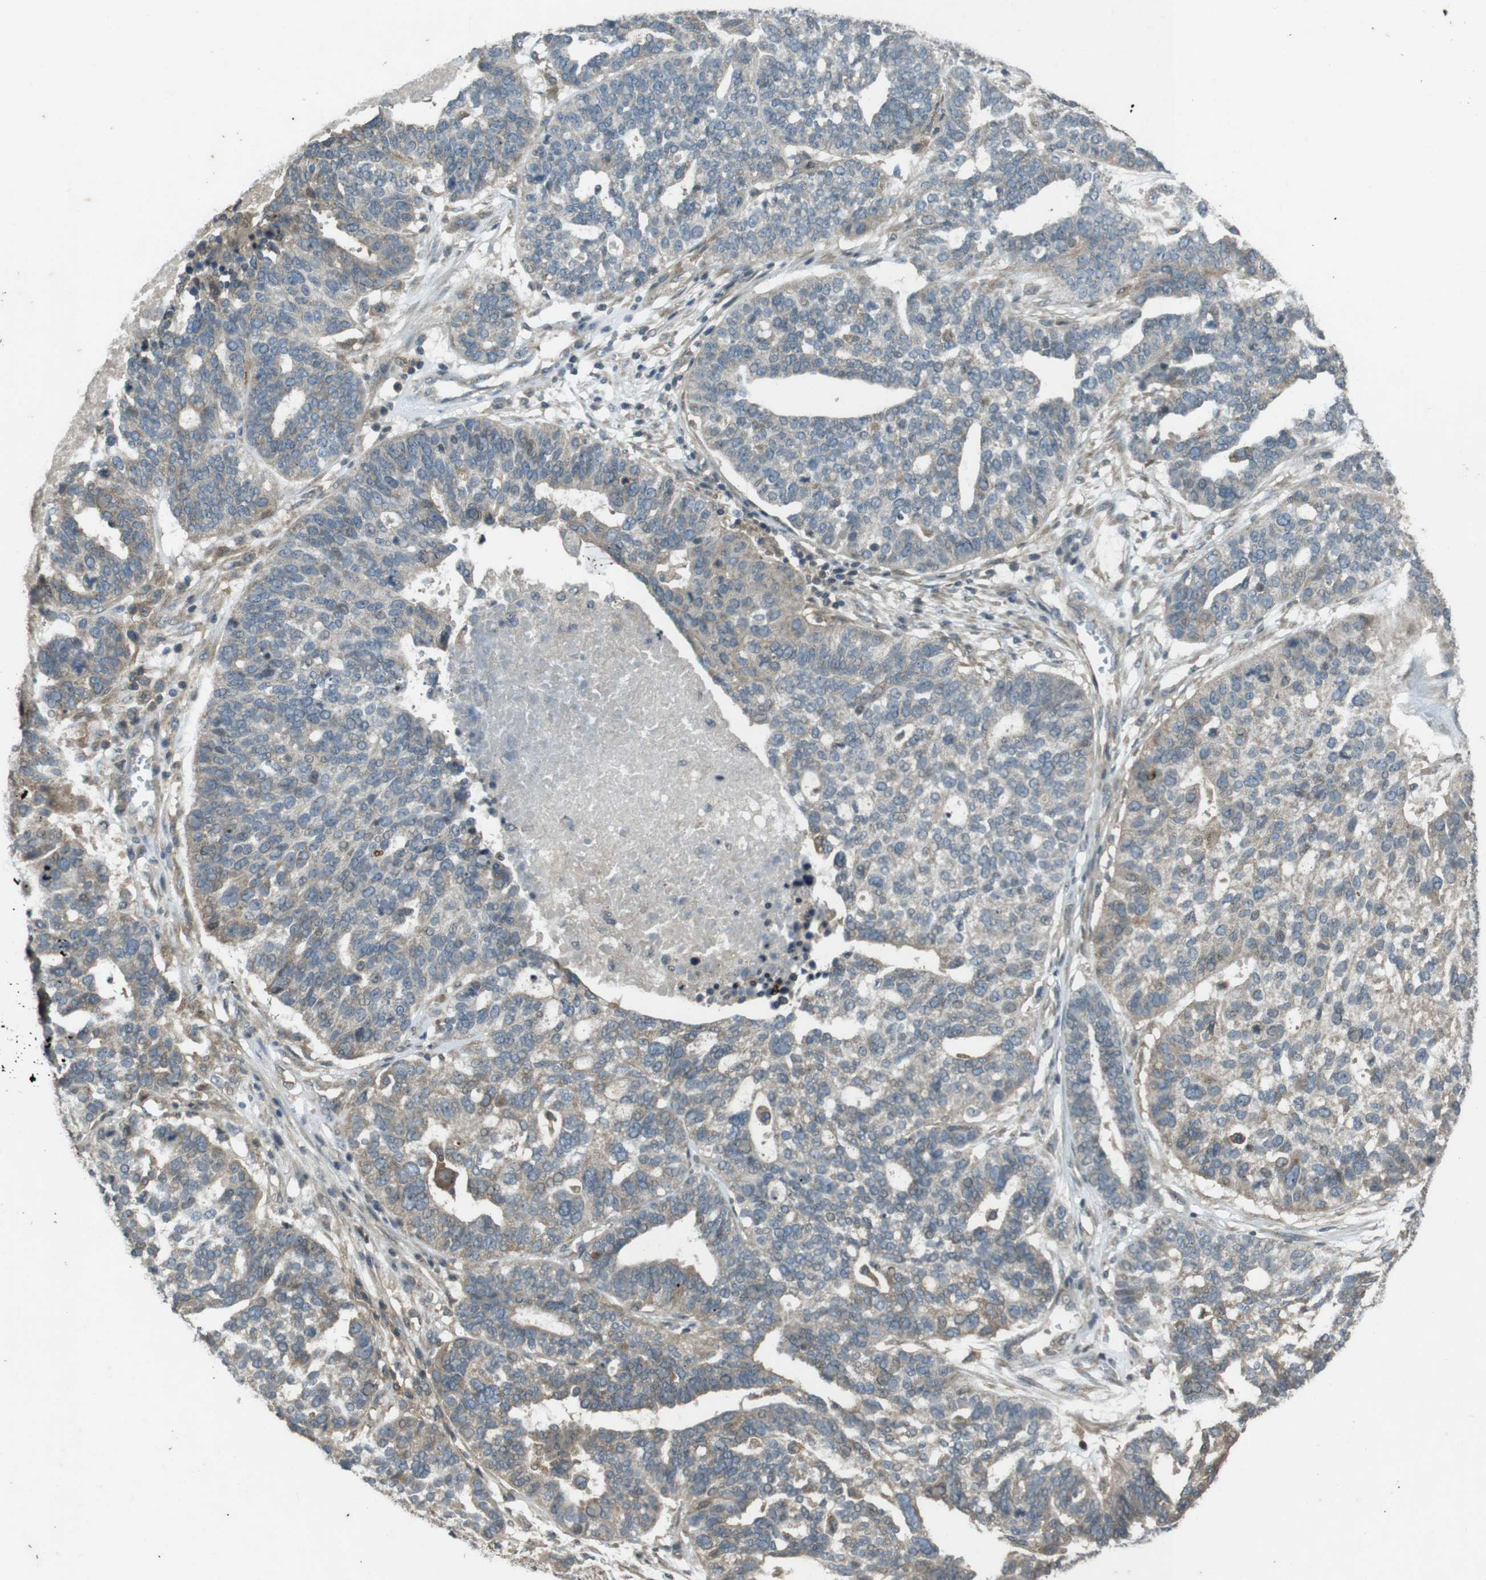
{"staining": {"intensity": "weak", "quantity": "25%-75%", "location": "cytoplasmic/membranous"}, "tissue": "ovarian cancer", "cell_type": "Tumor cells", "image_type": "cancer", "snomed": [{"axis": "morphology", "description": "Cystadenocarcinoma, serous, NOS"}, {"axis": "topography", "description": "Ovary"}], "caption": "This histopathology image reveals IHC staining of ovarian cancer, with low weak cytoplasmic/membranous expression in approximately 25%-75% of tumor cells.", "gene": "ZYX", "patient": {"sex": "female", "age": 59}}